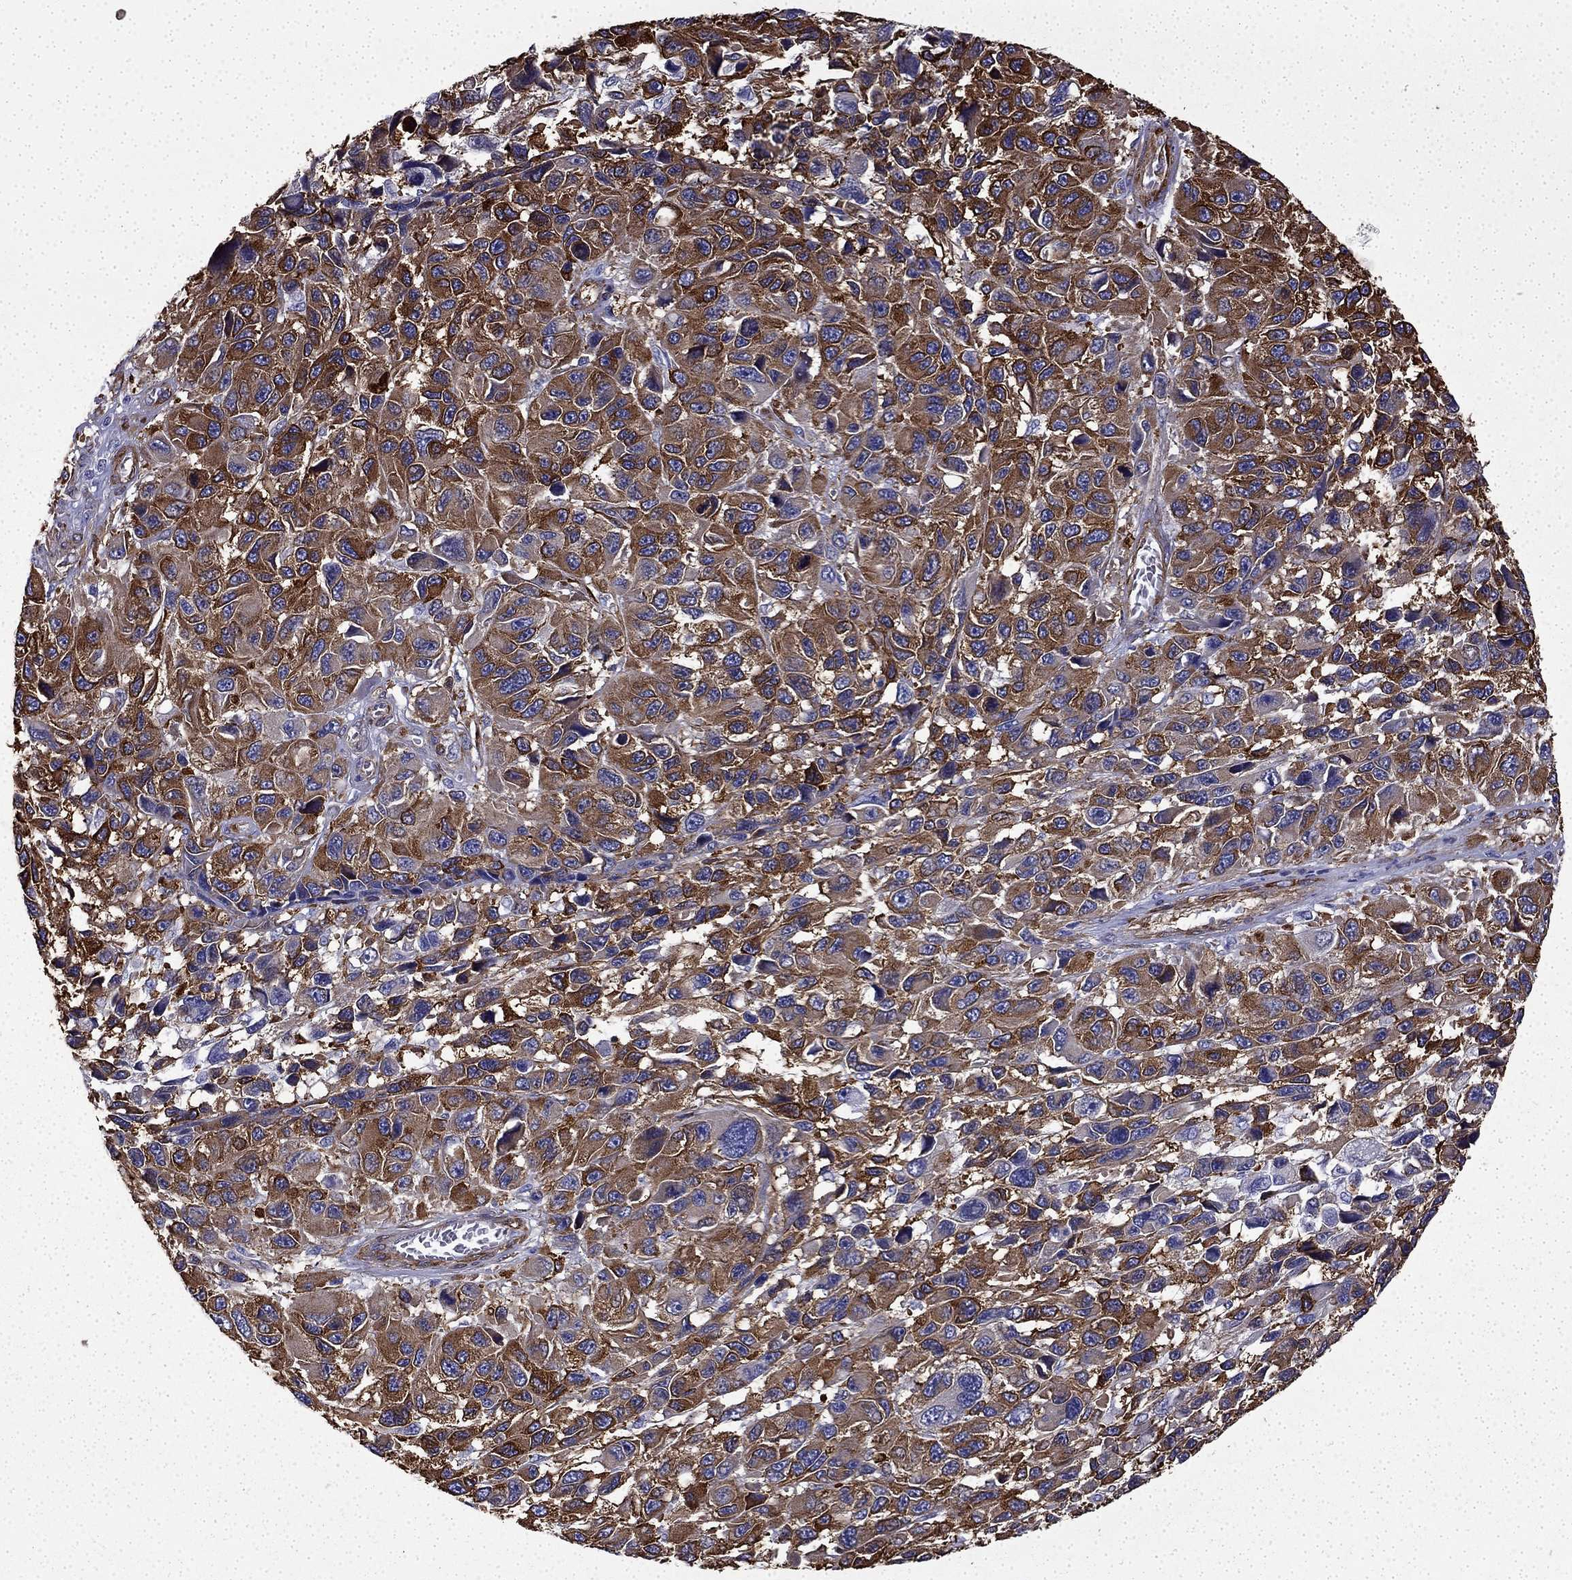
{"staining": {"intensity": "strong", "quantity": ">75%", "location": "cytoplasmic/membranous"}, "tissue": "melanoma", "cell_type": "Tumor cells", "image_type": "cancer", "snomed": [{"axis": "morphology", "description": "Malignant melanoma, NOS"}, {"axis": "topography", "description": "Skin"}], "caption": "Malignant melanoma was stained to show a protein in brown. There is high levels of strong cytoplasmic/membranous positivity in approximately >75% of tumor cells.", "gene": "MAP4", "patient": {"sex": "male", "age": 53}}